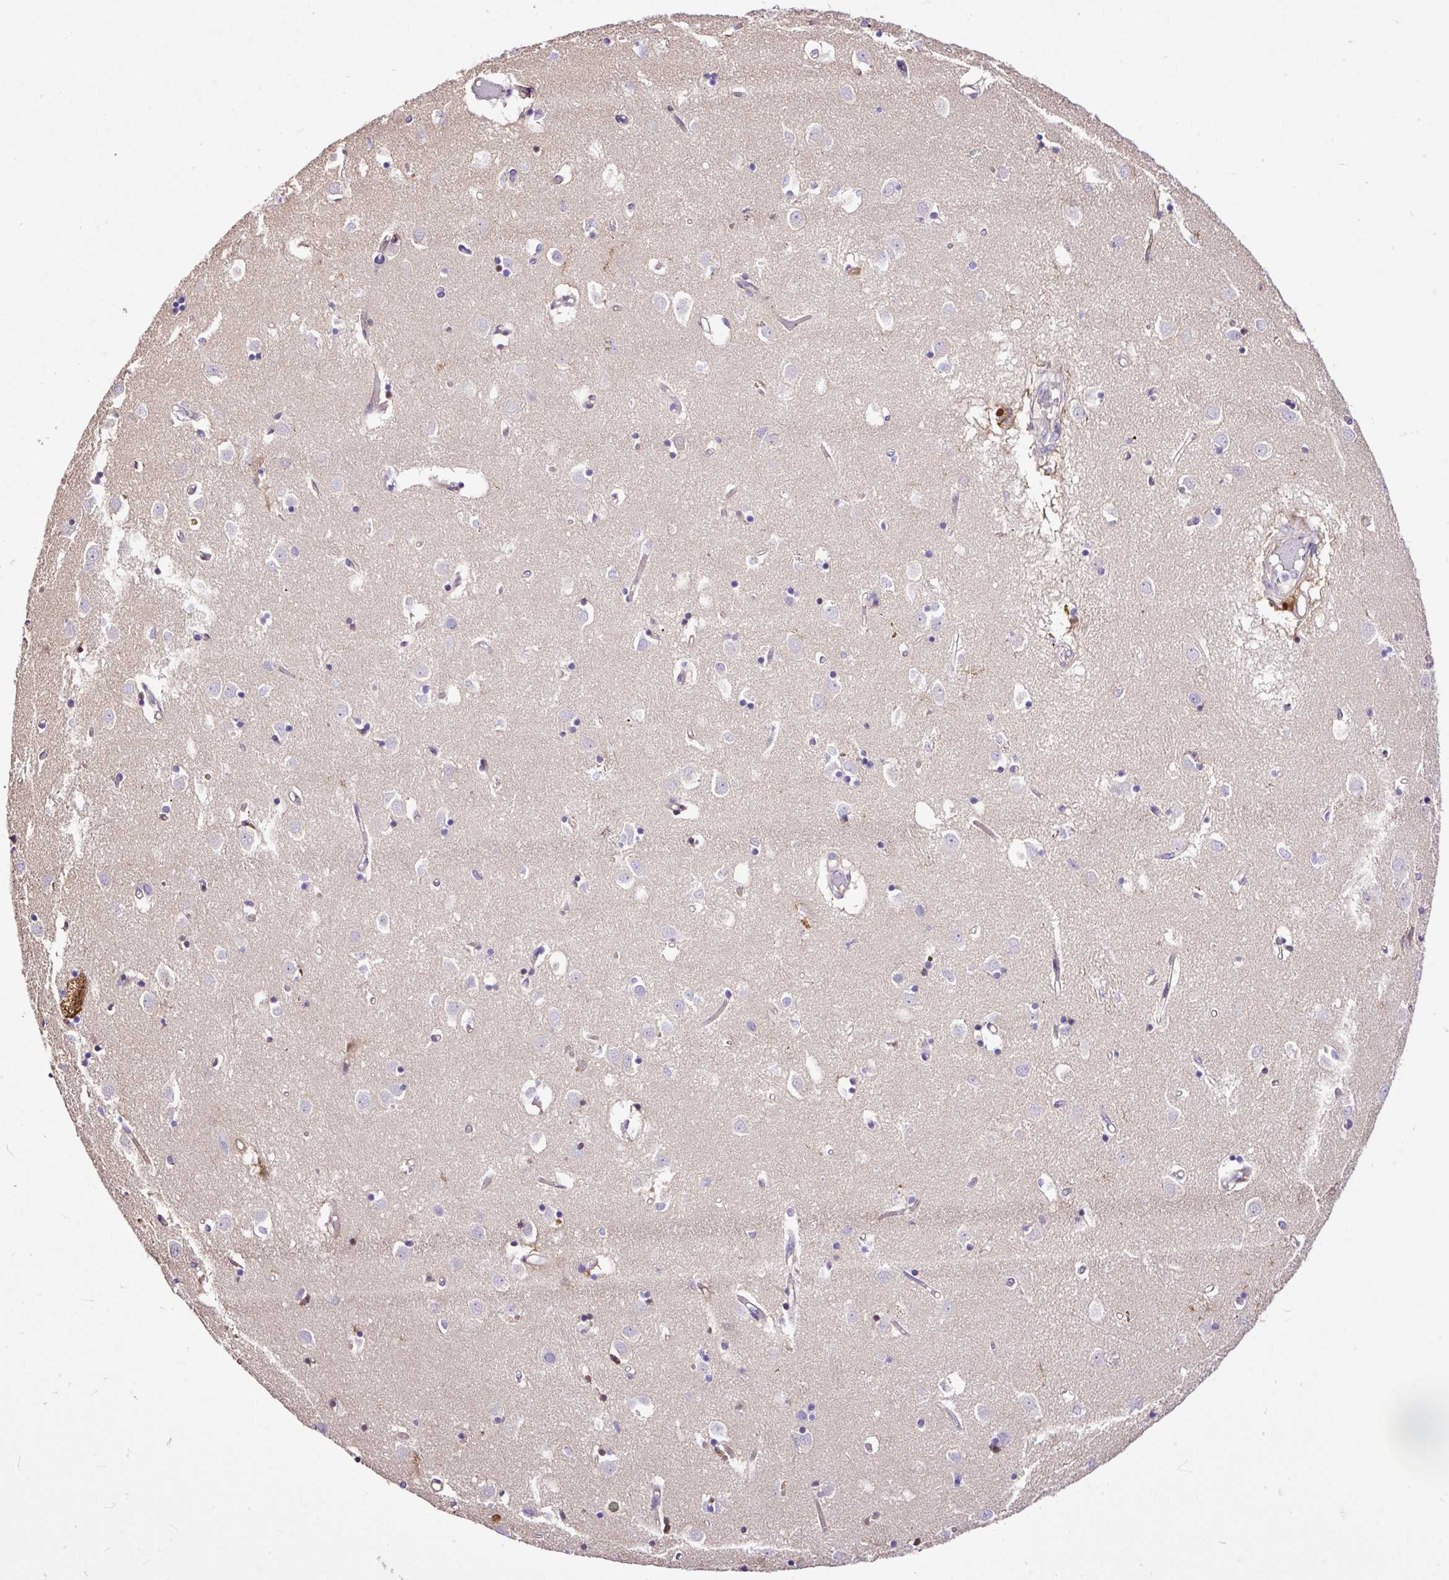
{"staining": {"intensity": "negative", "quantity": "none", "location": "none"}, "tissue": "caudate", "cell_type": "Glial cells", "image_type": "normal", "snomed": [{"axis": "morphology", "description": "Normal tissue, NOS"}, {"axis": "topography", "description": "Lateral ventricle wall"}], "caption": "An image of caudate stained for a protein demonstrates no brown staining in glial cells.", "gene": "CLEC3B", "patient": {"sex": "male", "age": 70}}